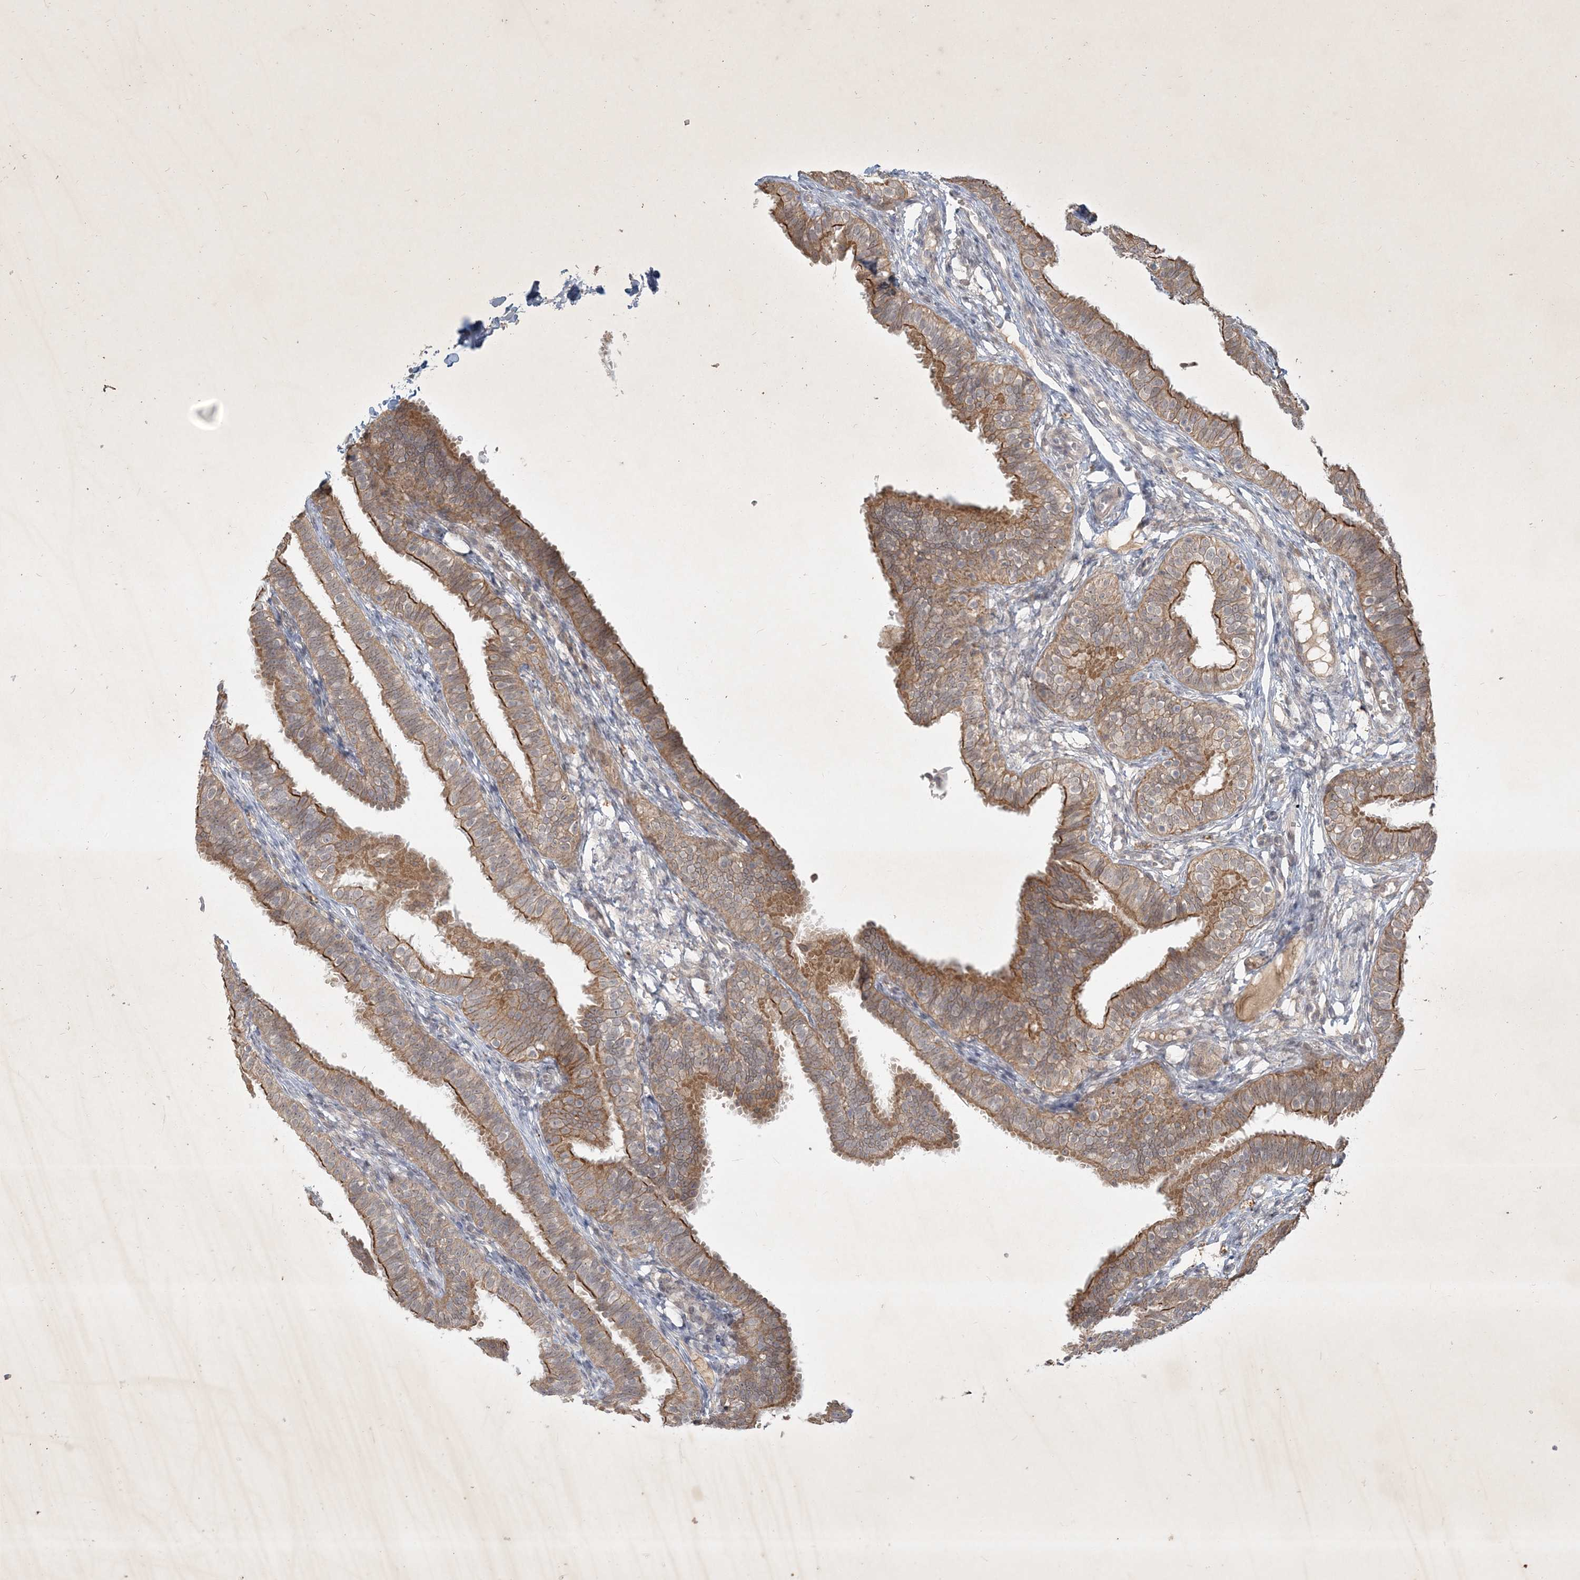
{"staining": {"intensity": "moderate", "quantity": ">75%", "location": "cytoplasmic/membranous"}, "tissue": "fallopian tube", "cell_type": "Glandular cells", "image_type": "normal", "snomed": [{"axis": "morphology", "description": "Normal tissue, NOS"}, {"axis": "topography", "description": "Fallopian tube"}], "caption": "Immunohistochemistry of normal human fallopian tube demonstrates medium levels of moderate cytoplasmic/membranous expression in approximately >75% of glandular cells. The staining was performed using DAB, with brown indicating positive protein expression. Nuclei are stained blue with hematoxylin.", "gene": "BOD1L2", "patient": {"sex": "female", "age": 35}}